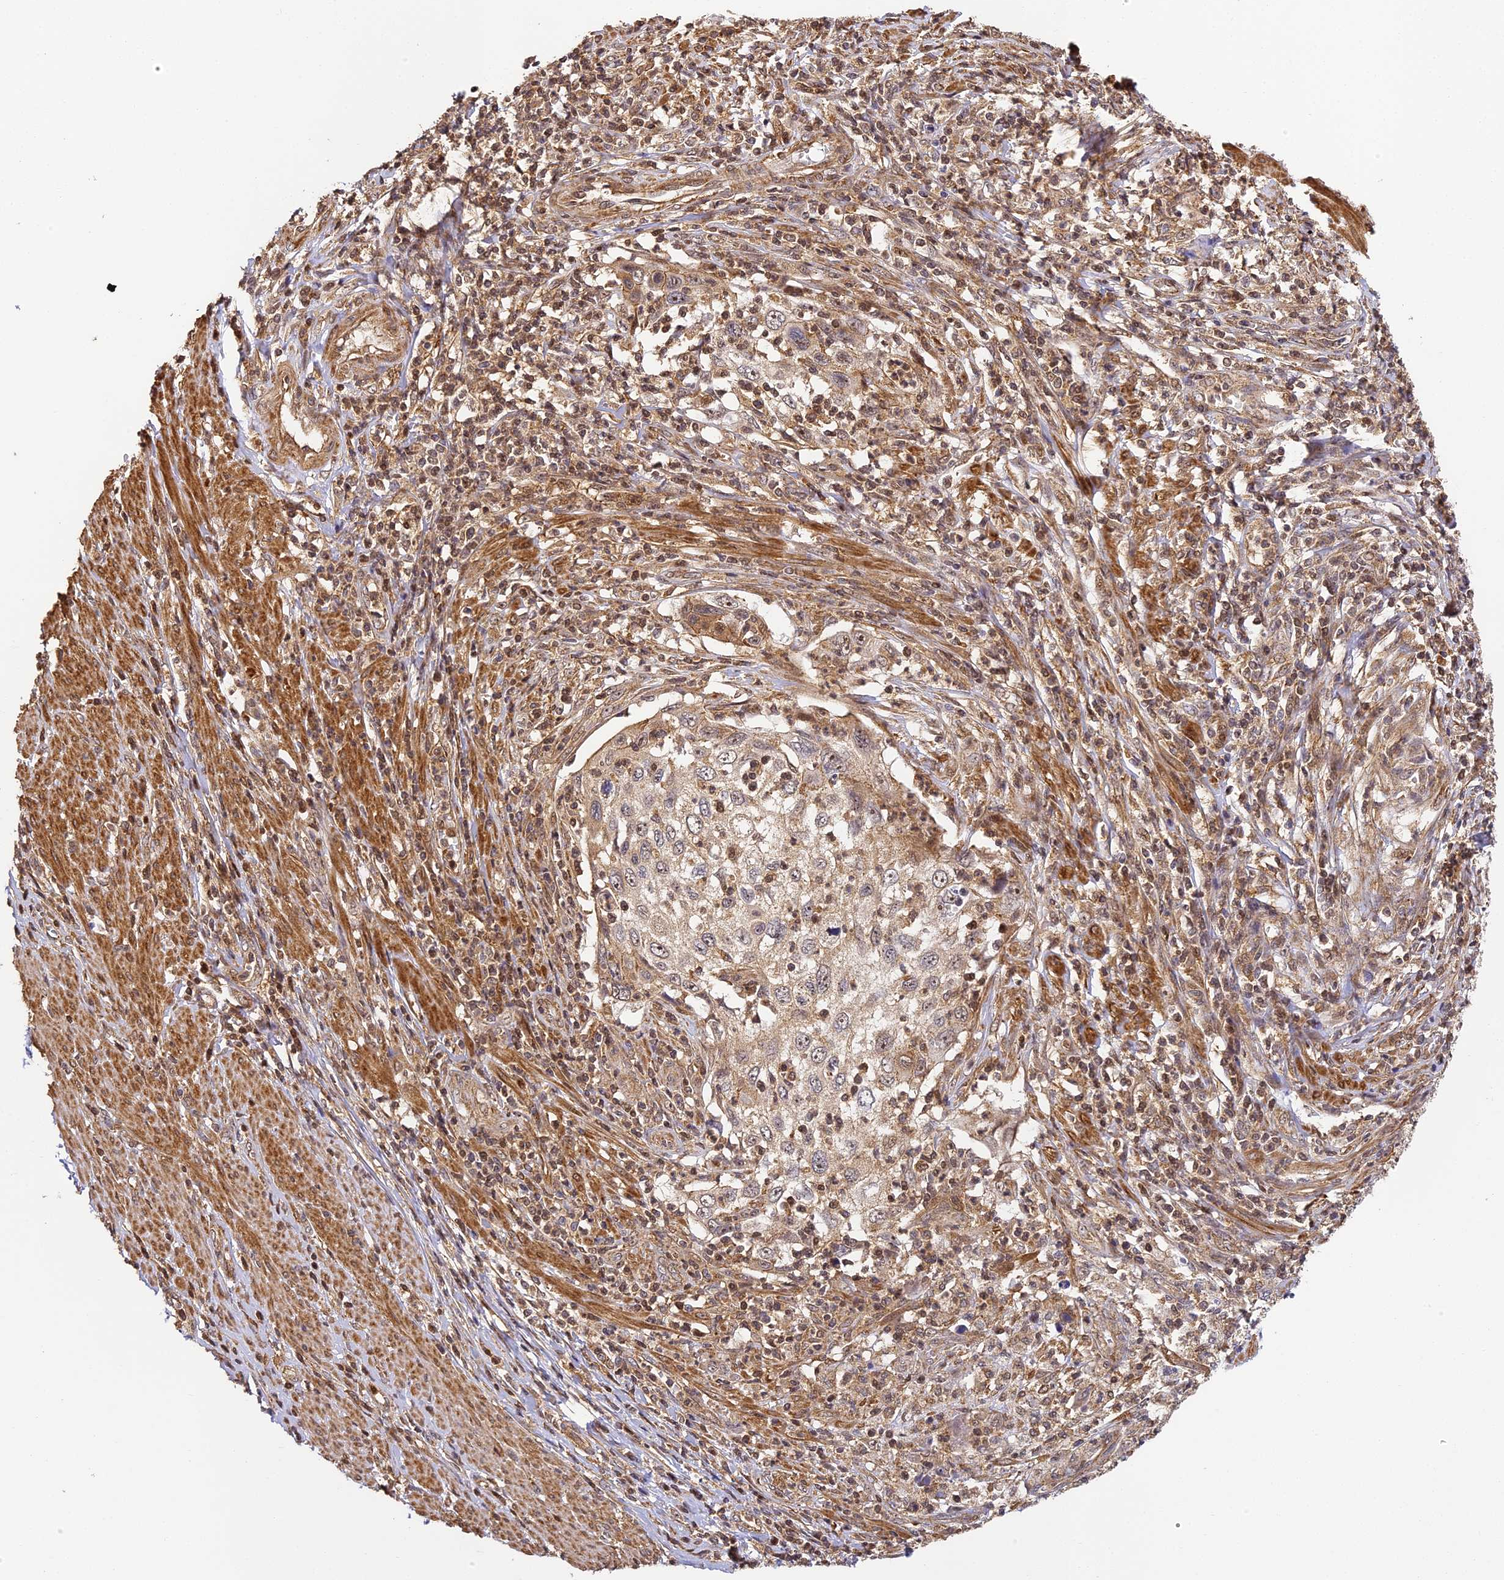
{"staining": {"intensity": "moderate", "quantity": "<25%", "location": "cytoplasmic/membranous"}, "tissue": "cervical cancer", "cell_type": "Tumor cells", "image_type": "cancer", "snomed": [{"axis": "morphology", "description": "Squamous cell carcinoma, NOS"}, {"axis": "topography", "description": "Cervix"}], "caption": "Immunohistochemical staining of squamous cell carcinoma (cervical) displays moderate cytoplasmic/membranous protein expression in about <25% of tumor cells.", "gene": "ZNF443", "patient": {"sex": "female", "age": 70}}